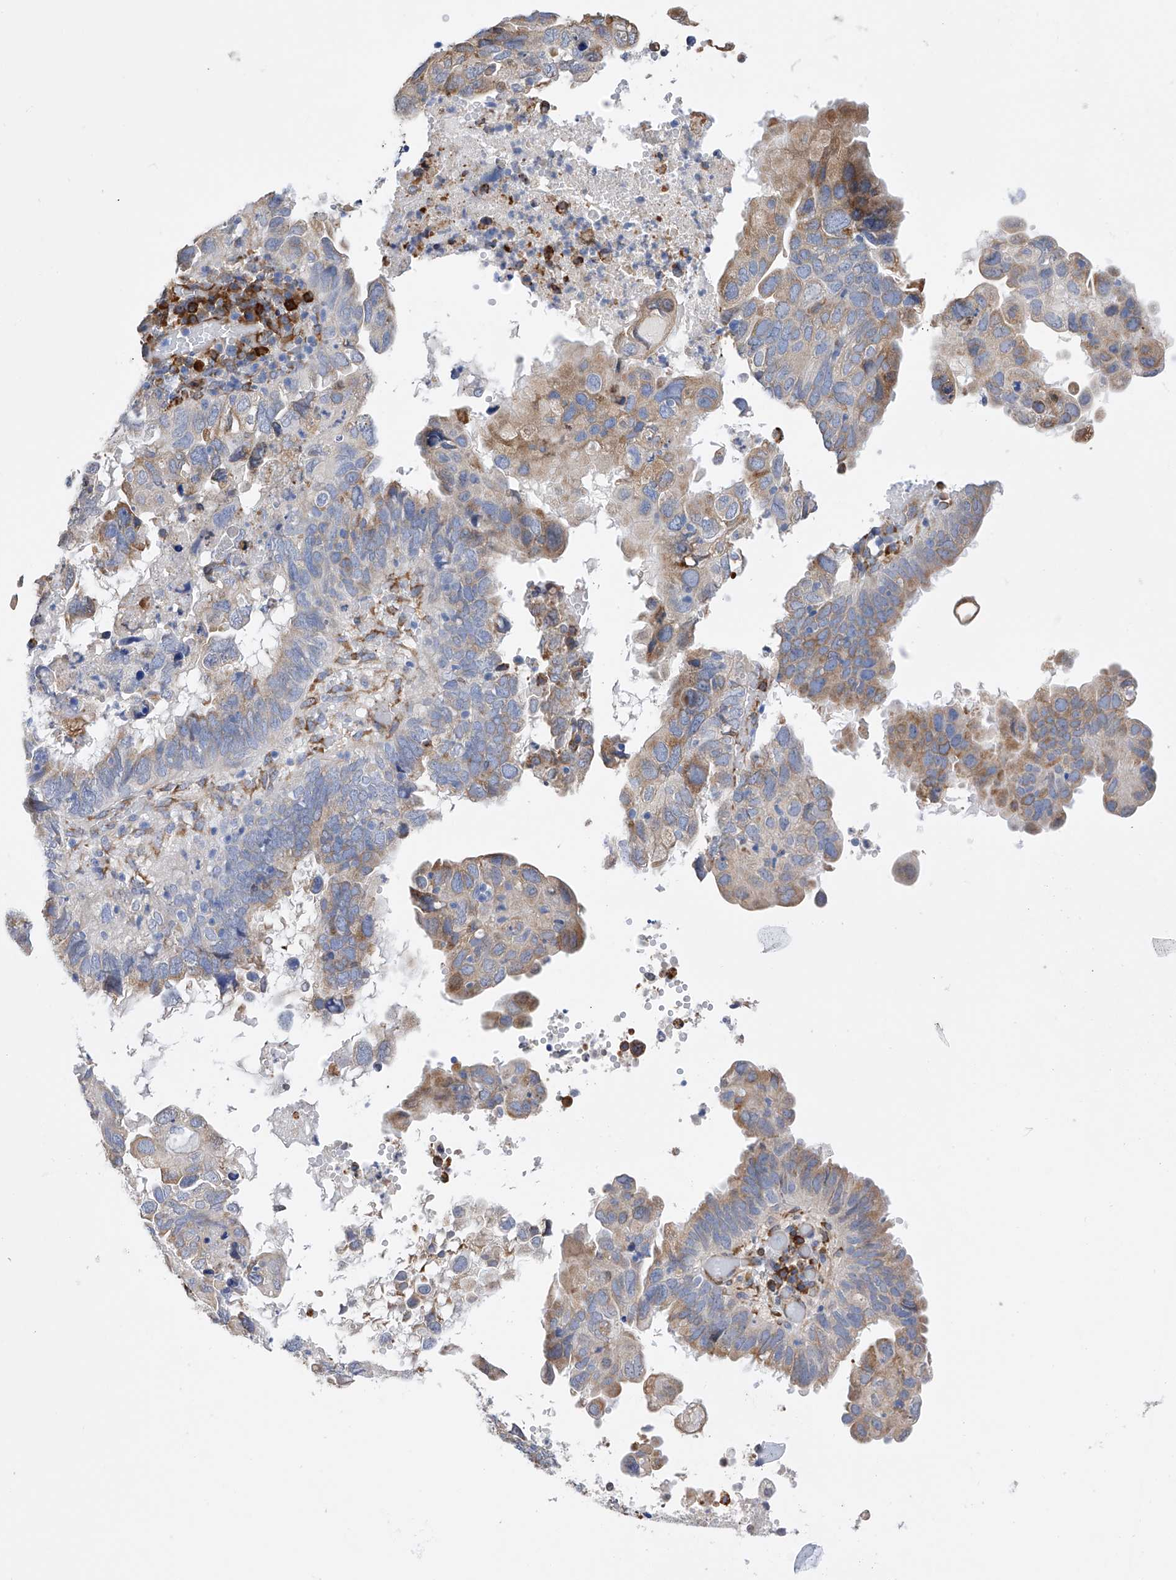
{"staining": {"intensity": "moderate", "quantity": "<25%", "location": "cytoplasmic/membranous"}, "tissue": "endometrial cancer", "cell_type": "Tumor cells", "image_type": "cancer", "snomed": [{"axis": "morphology", "description": "Adenocarcinoma, NOS"}, {"axis": "topography", "description": "Uterus"}], "caption": "Immunohistochemistry staining of adenocarcinoma (endometrial), which displays low levels of moderate cytoplasmic/membranous positivity in about <25% of tumor cells indicating moderate cytoplasmic/membranous protein positivity. The staining was performed using DAB (3,3'-diaminobenzidine) (brown) for protein detection and nuclei were counterstained in hematoxylin (blue).", "gene": "PDIA5", "patient": {"sex": "female", "age": 77}}